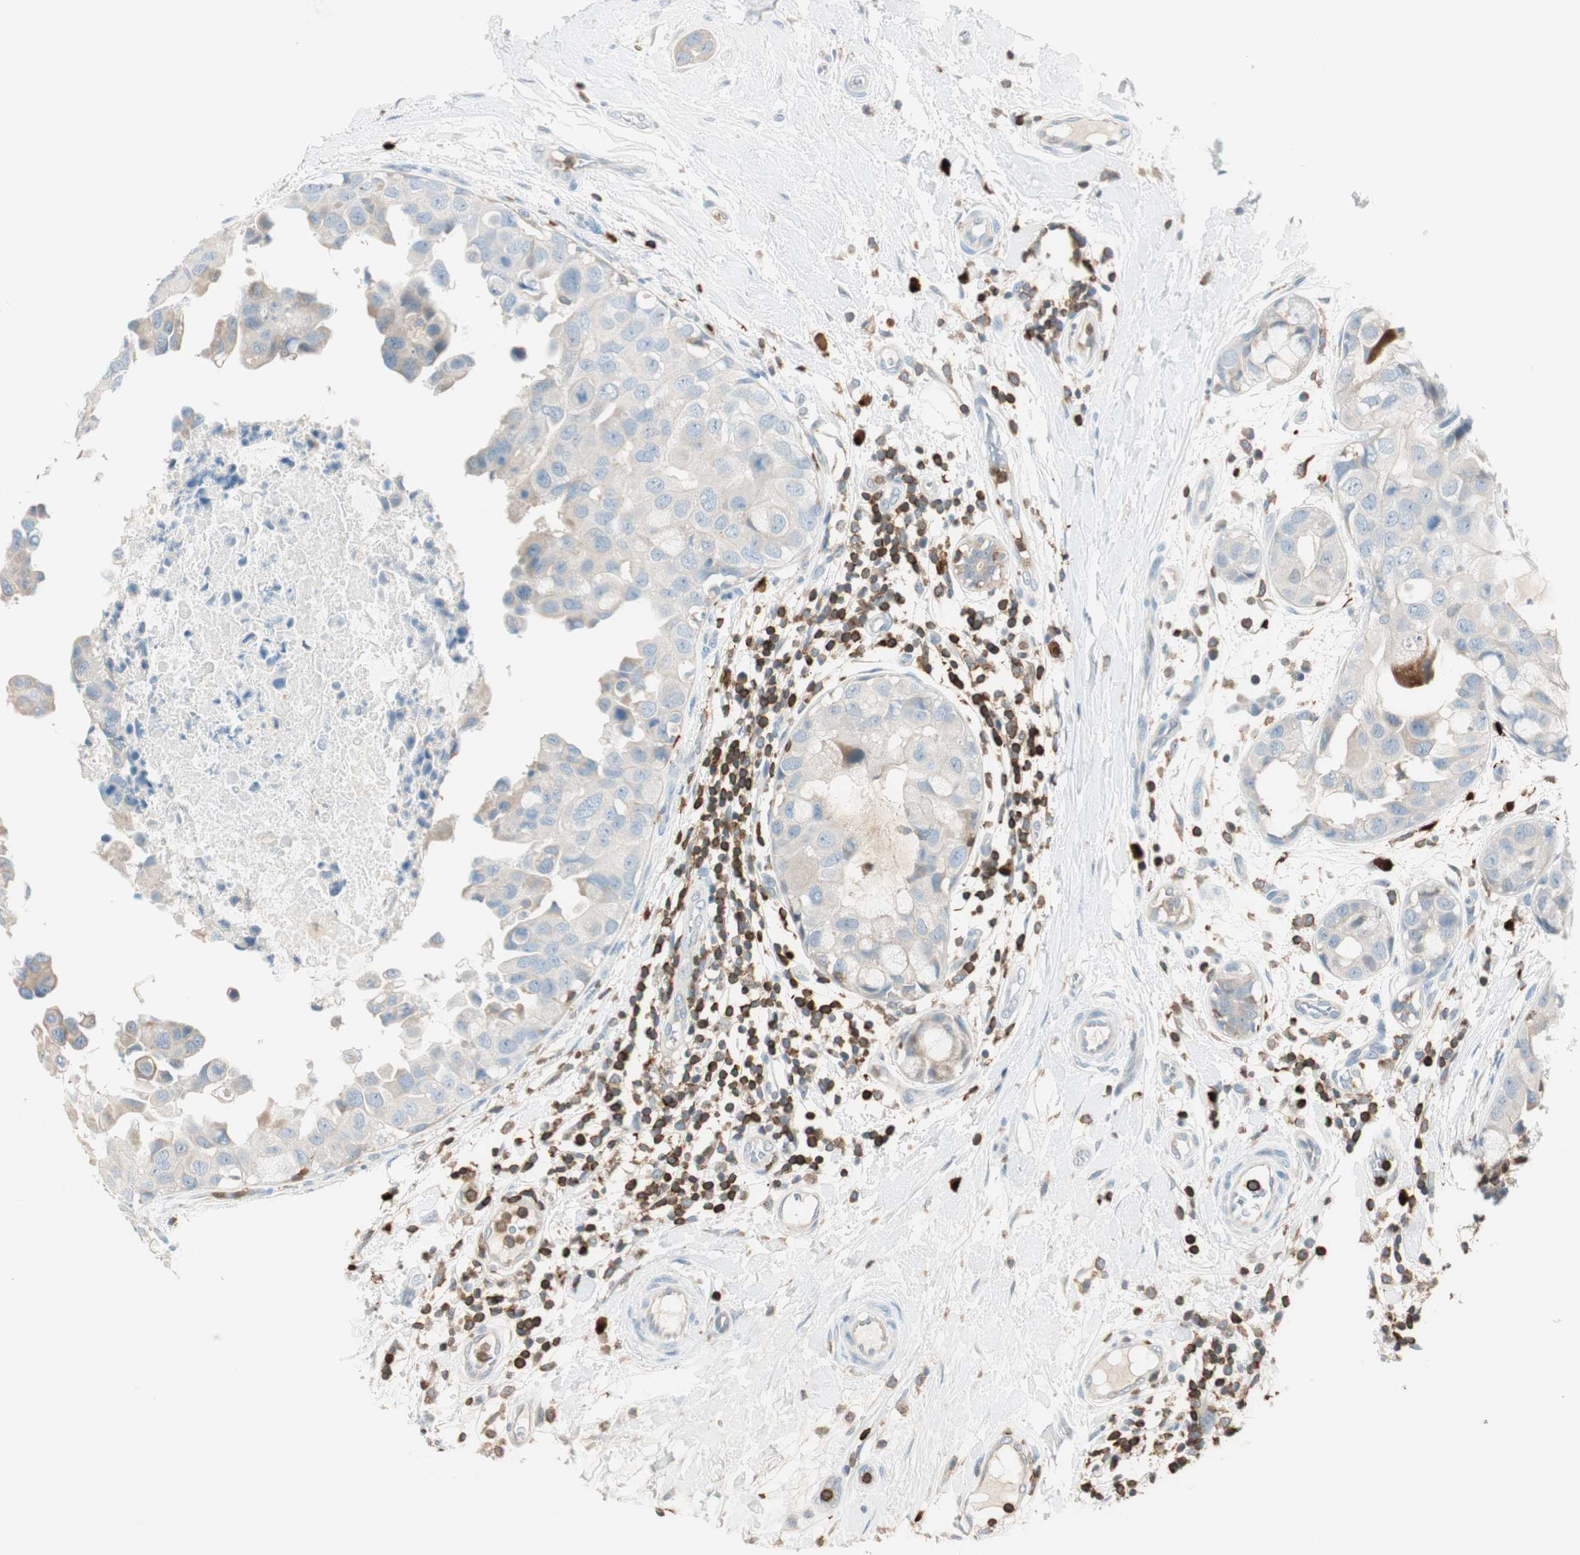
{"staining": {"intensity": "weak", "quantity": "25%-75%", "location": "cytoplasmic/membranous"}, "tissue": "breast cancer", "cell_type": "Tumor cells", "image_type": "cancer", "snomed": [{"axis": "morphology", "description": "Duct carcinoma"}, {"axis": "topography", "description": "Breast"}], "caption": "Human breast invasive ductal carcinoma stained with a protein marker demonstrates weak staining in tumor cells.", "gene": "HPGD", "patient": {"sex": "female", "age": 40}}